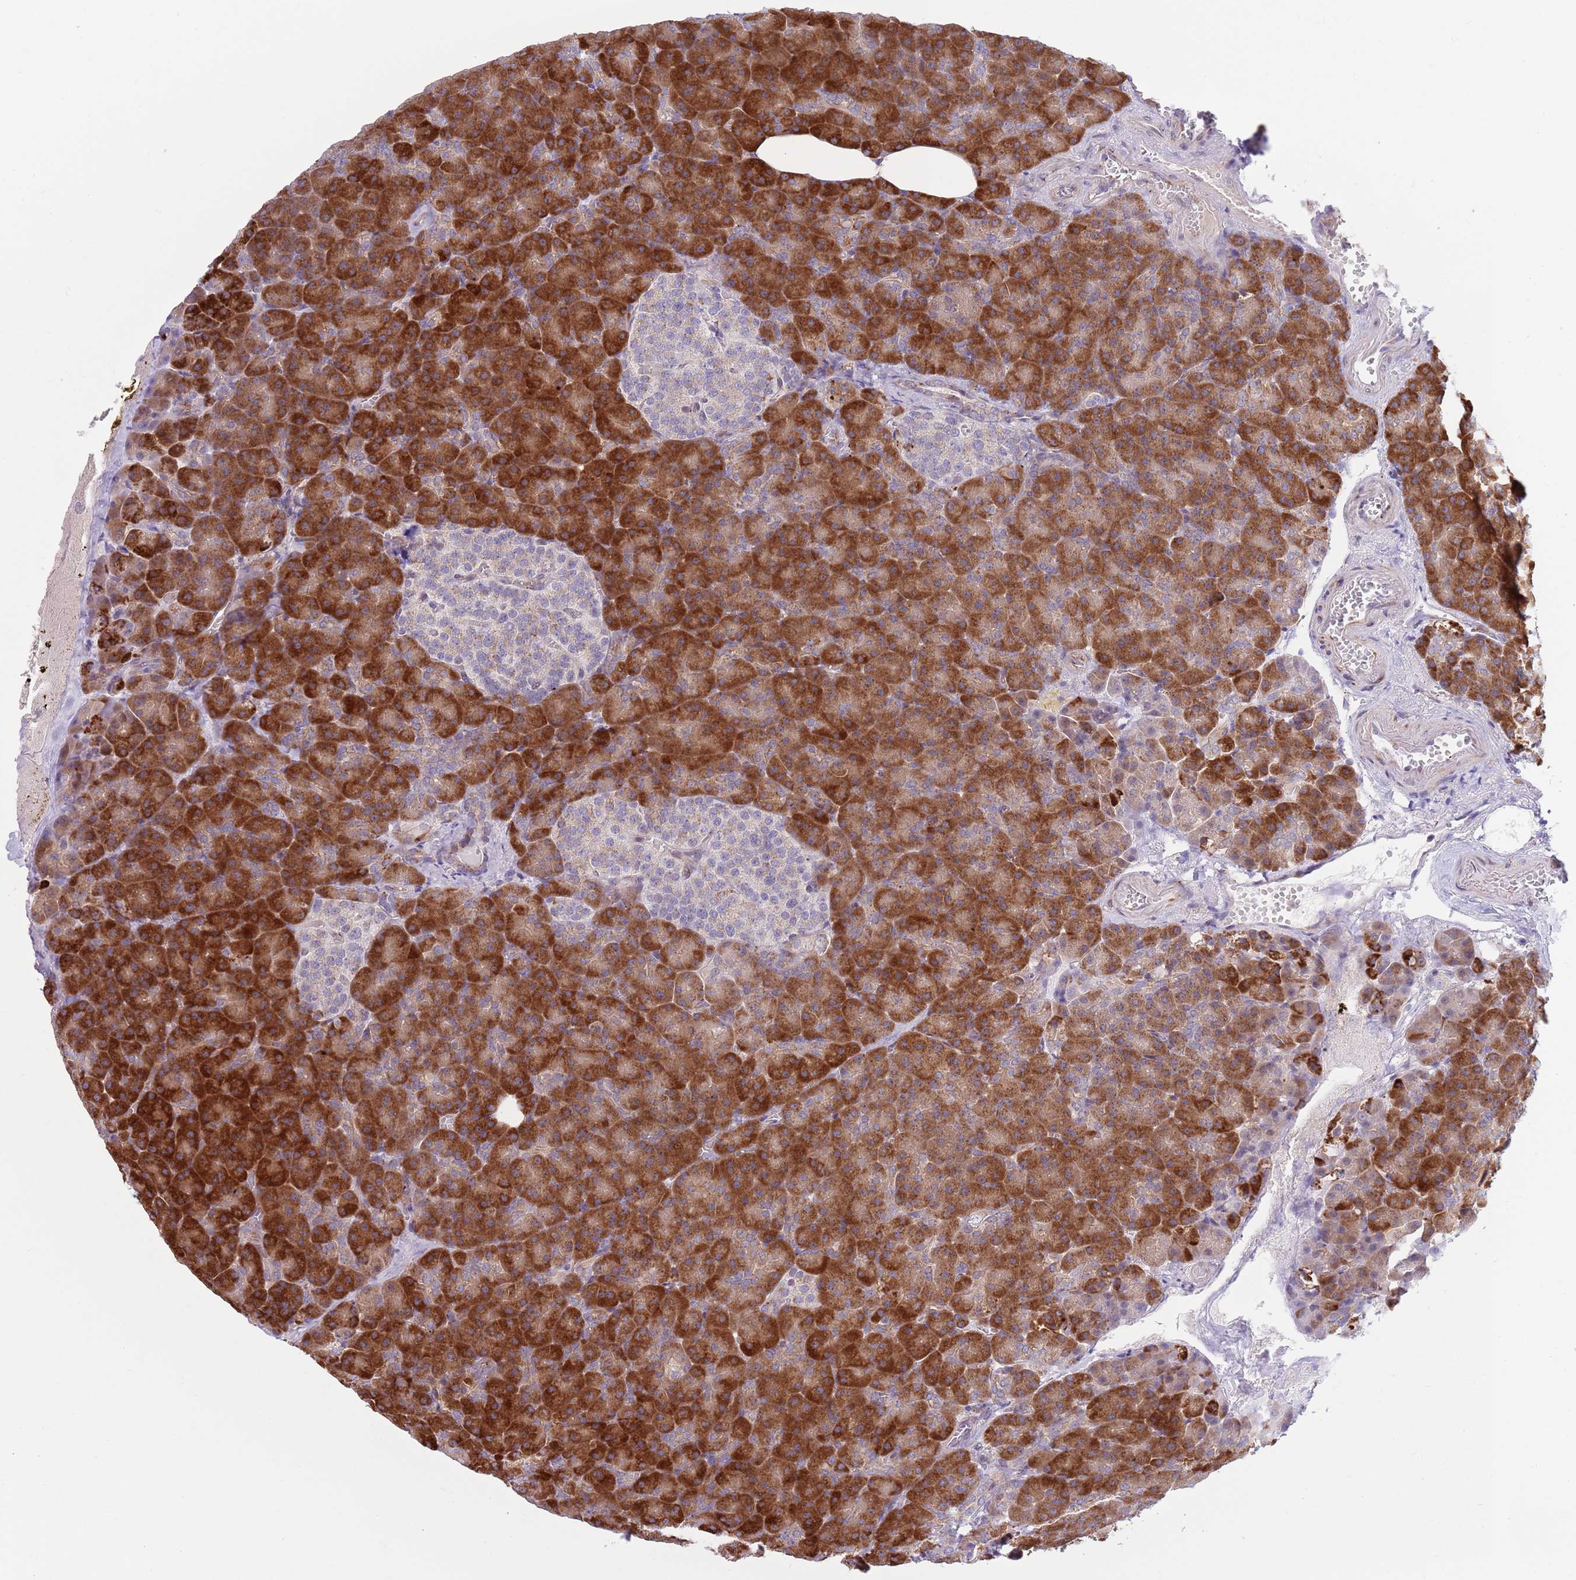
{"staining": {"intensity": "strong", "quantity": ">75%", "location": "cytoplasmic/membranous"}, "tissue": "pancreas", "cell_type": "Exocrine glandular cells", "image_type": "normal", "snomed": [{"axis": "morphology", "description": "Normal tissue, NOS"}, {"axis": "topography", "description": "Pancreas"}], "caption": "Protein analysis of unremarkable pancreas displays strong cytoplasmic/membranous positivity in about >75% of exocrine glandular cells.", "gene": "C20orf96", "patient": {"sex": "female", "age": 74}}